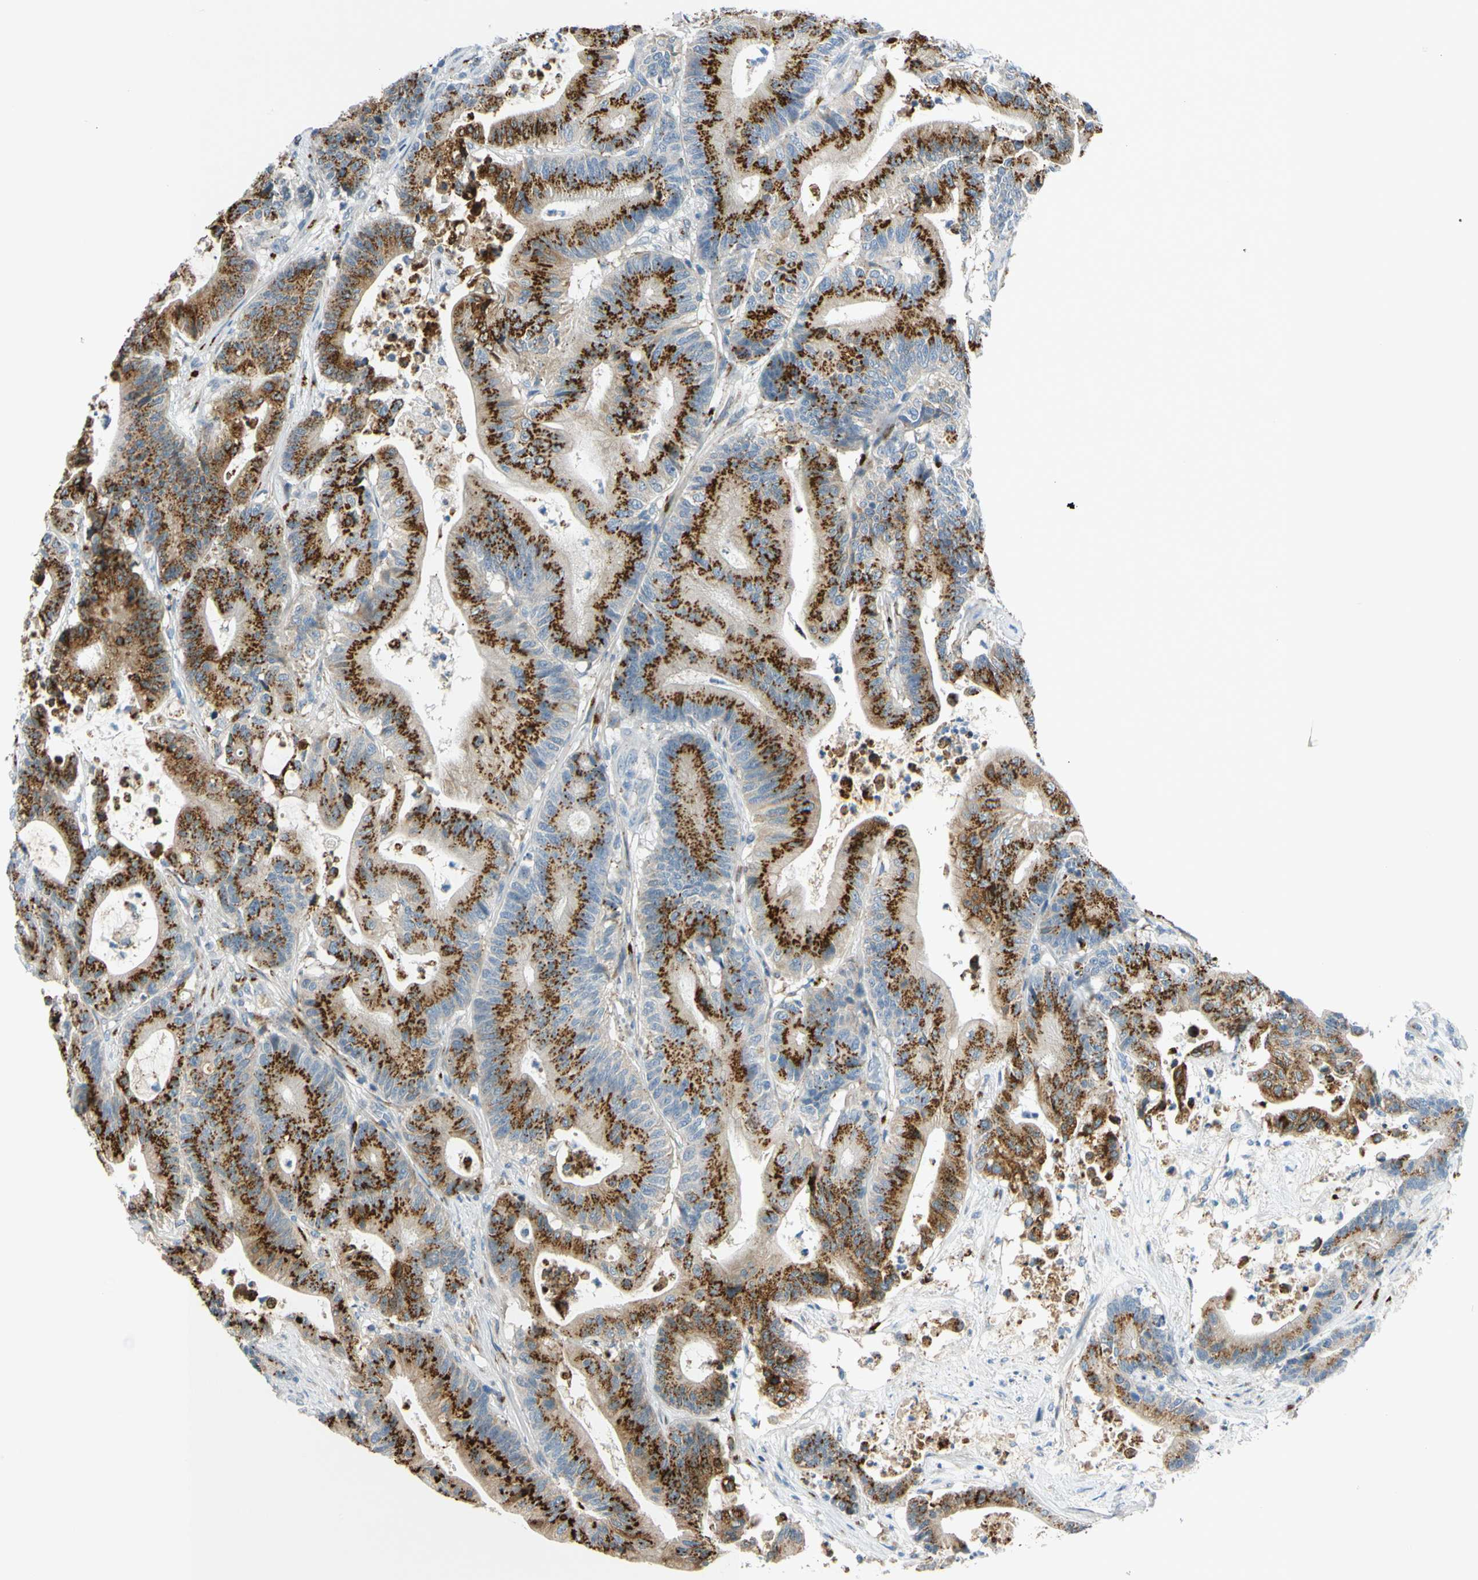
{"staining": {"intensity": "strong", "quantity": ">75%", "location": "cytoplasmic/membranous"}, "tissue": "colorectal cancer", "cell_type": "Tumor cells", "image_type": "cancer", "snomed": [{"axis": "morphology", "description": "Adenocarcinoma, NOS"}, {"axis": "topography", "description": "Colon"}], "caption": "About >75% of tumor cells in human adenocarcinoma (colorectal) exhibit strong cytoplasmic/membranous protein staining as visualized by brown immunohistochemical staining.", "gene": "GALNT5", "patient": {"sex": "female", "age": 84}}